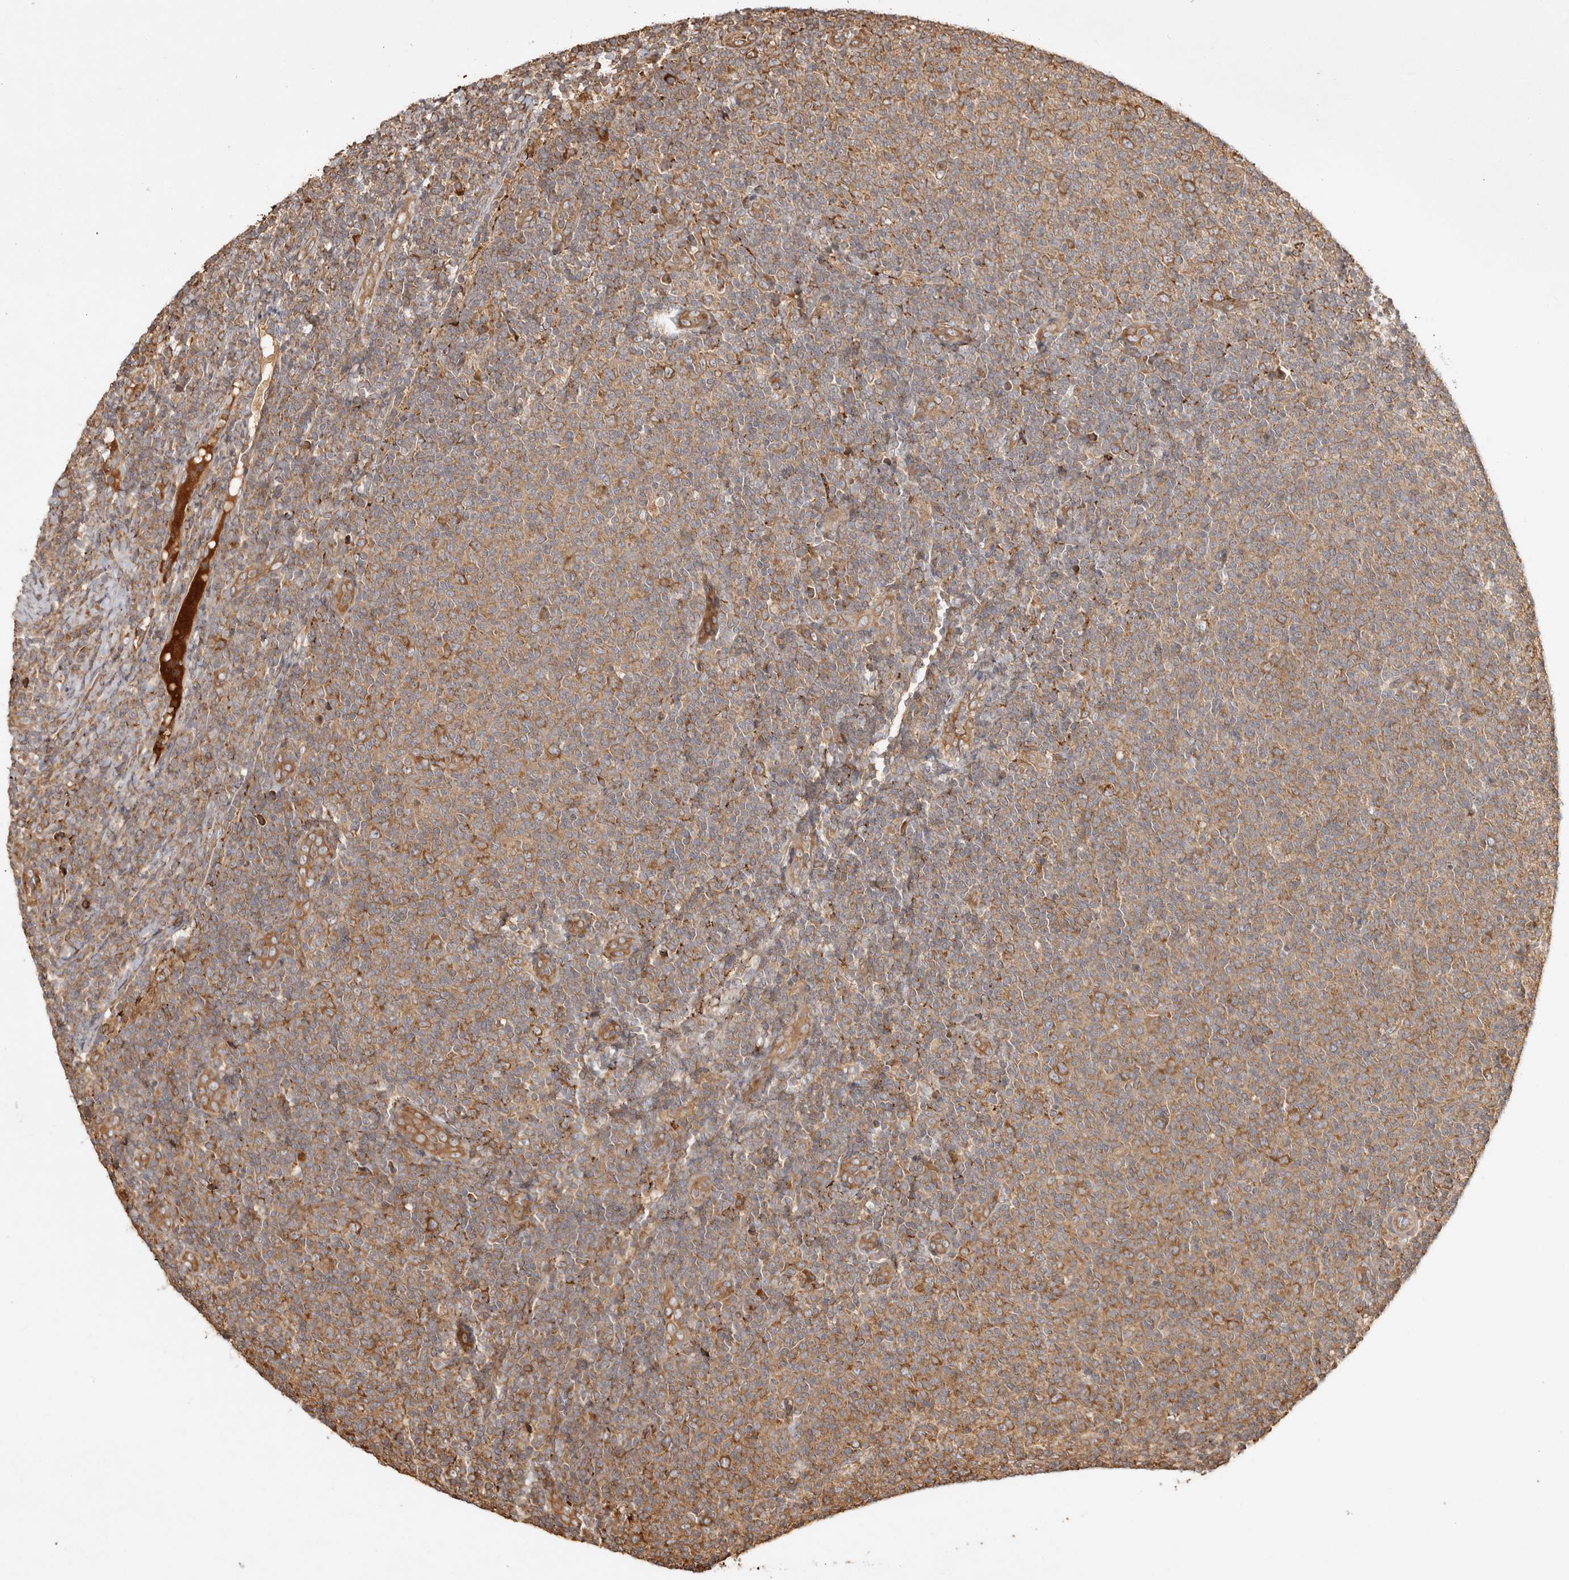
{"staining": {"intensity": "moderate", "quantity": ">75%", "location": "cytoplasmic/membranous"}, "tissue": "lymphoma", "cell_type": "Tumor cells", "image_type": "cancer", "snomed": [{"axis": "morphology", "description": "Malignant lymphoma, non-Hodgkin's type, Low grade"}, {"axis": "topography", "description": "Lymph node"}], "caption": "Human lymphoma stained for a protein (brown) demonstrates moderate cytoplasmic/membranous positive expression in about >75% of tumor cells.", "gene": "CAMSAP2", "patient": {"sex": "male", "age": 66}}